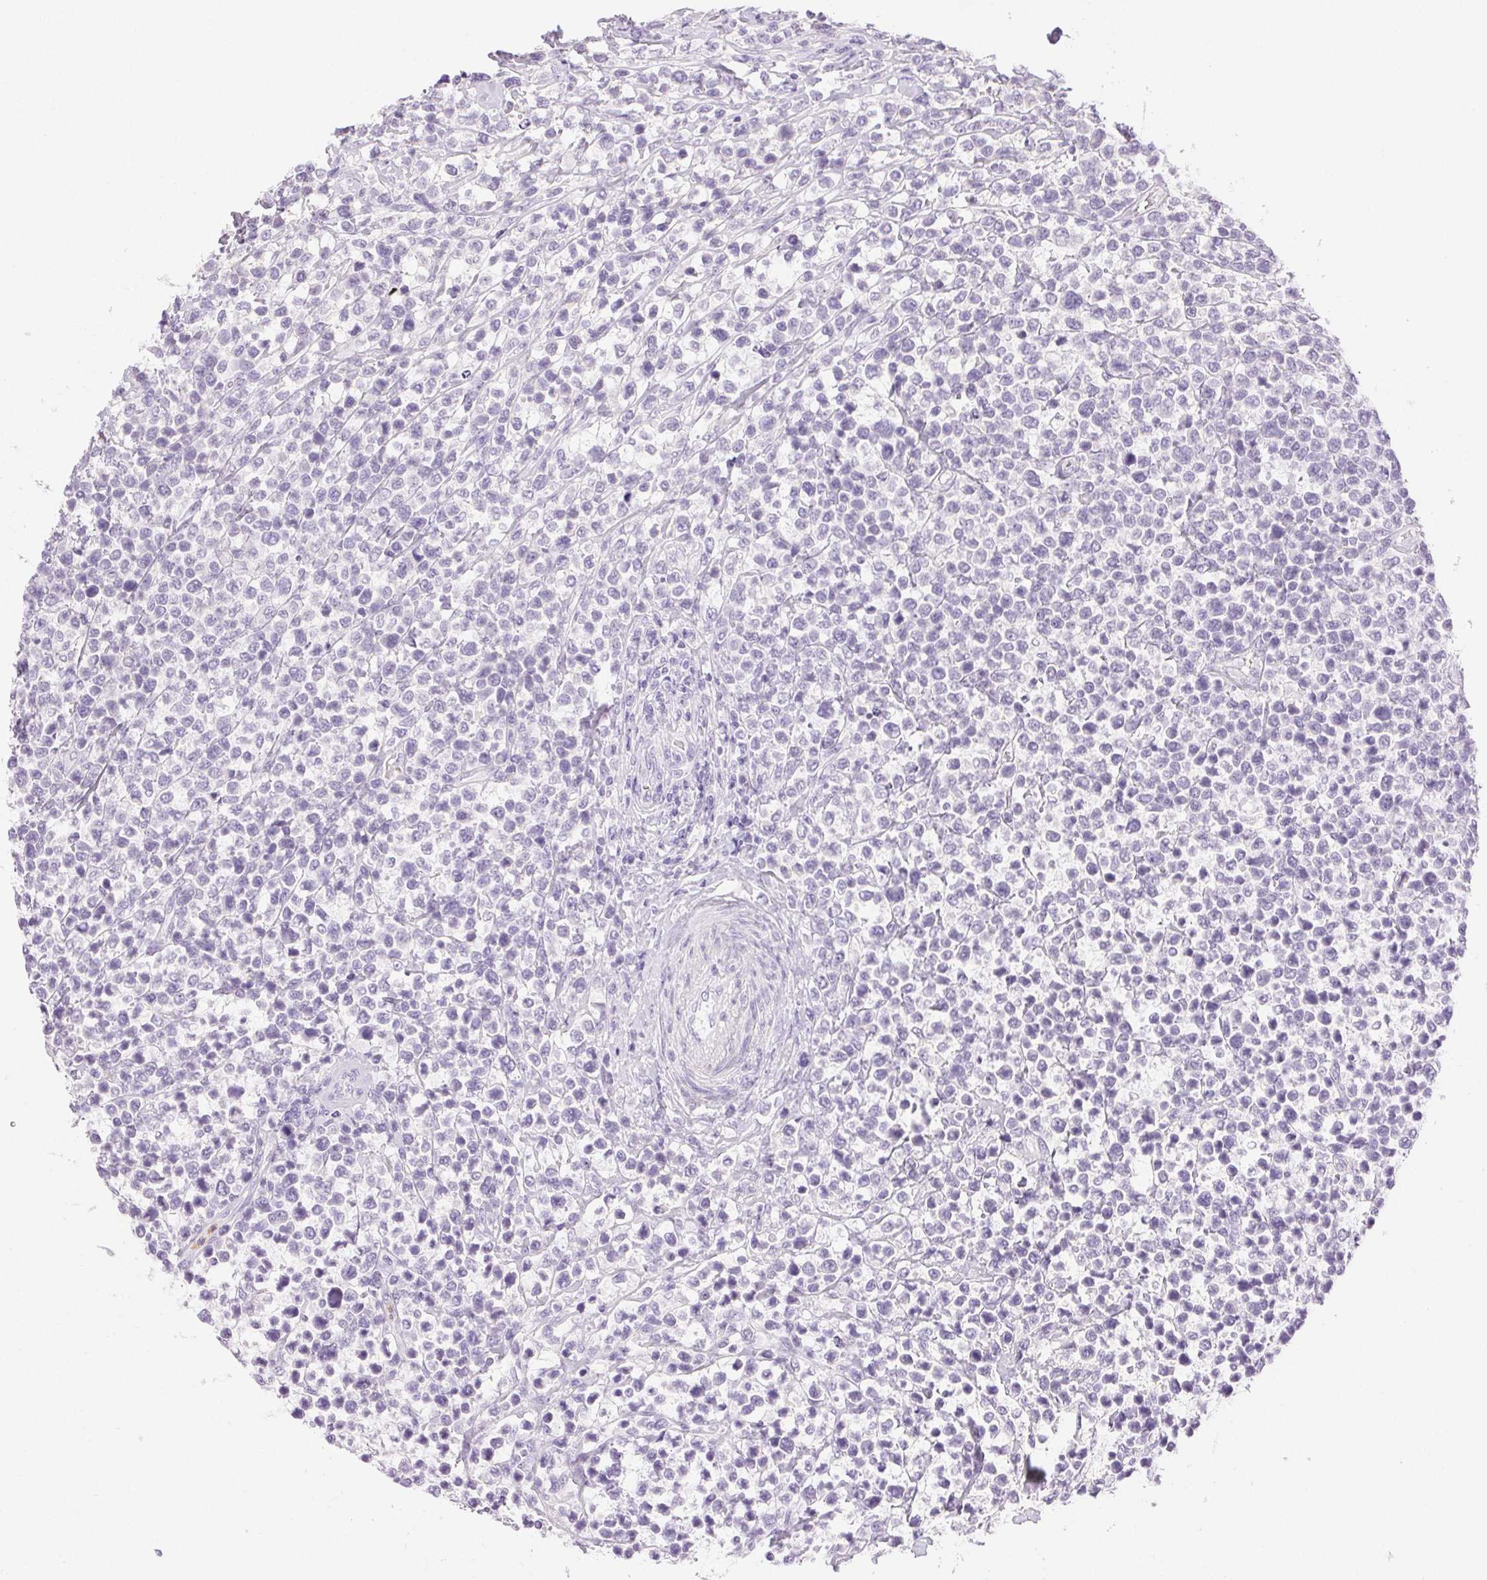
{"staining": {"intensity": "negative", "quantity": "none", "location": "none"}, "tissue": "lymphoma", "cell_type": "Tumor cells", "image_type": "cancer", "snomed": [{"axis": "morphology", "description": "Malignant lymphoma, non-Hodgkin's type, High grade"}, {"axis": "topography", "description": "Soft tissue"}], "caption": "Immunohistochemistry of human high-grade malignant lymphoma, non-Hodgkin's type displays no expression in tumor cells.", "gene": "EMX2", "patient": {"sex": "female", "age": 56}}